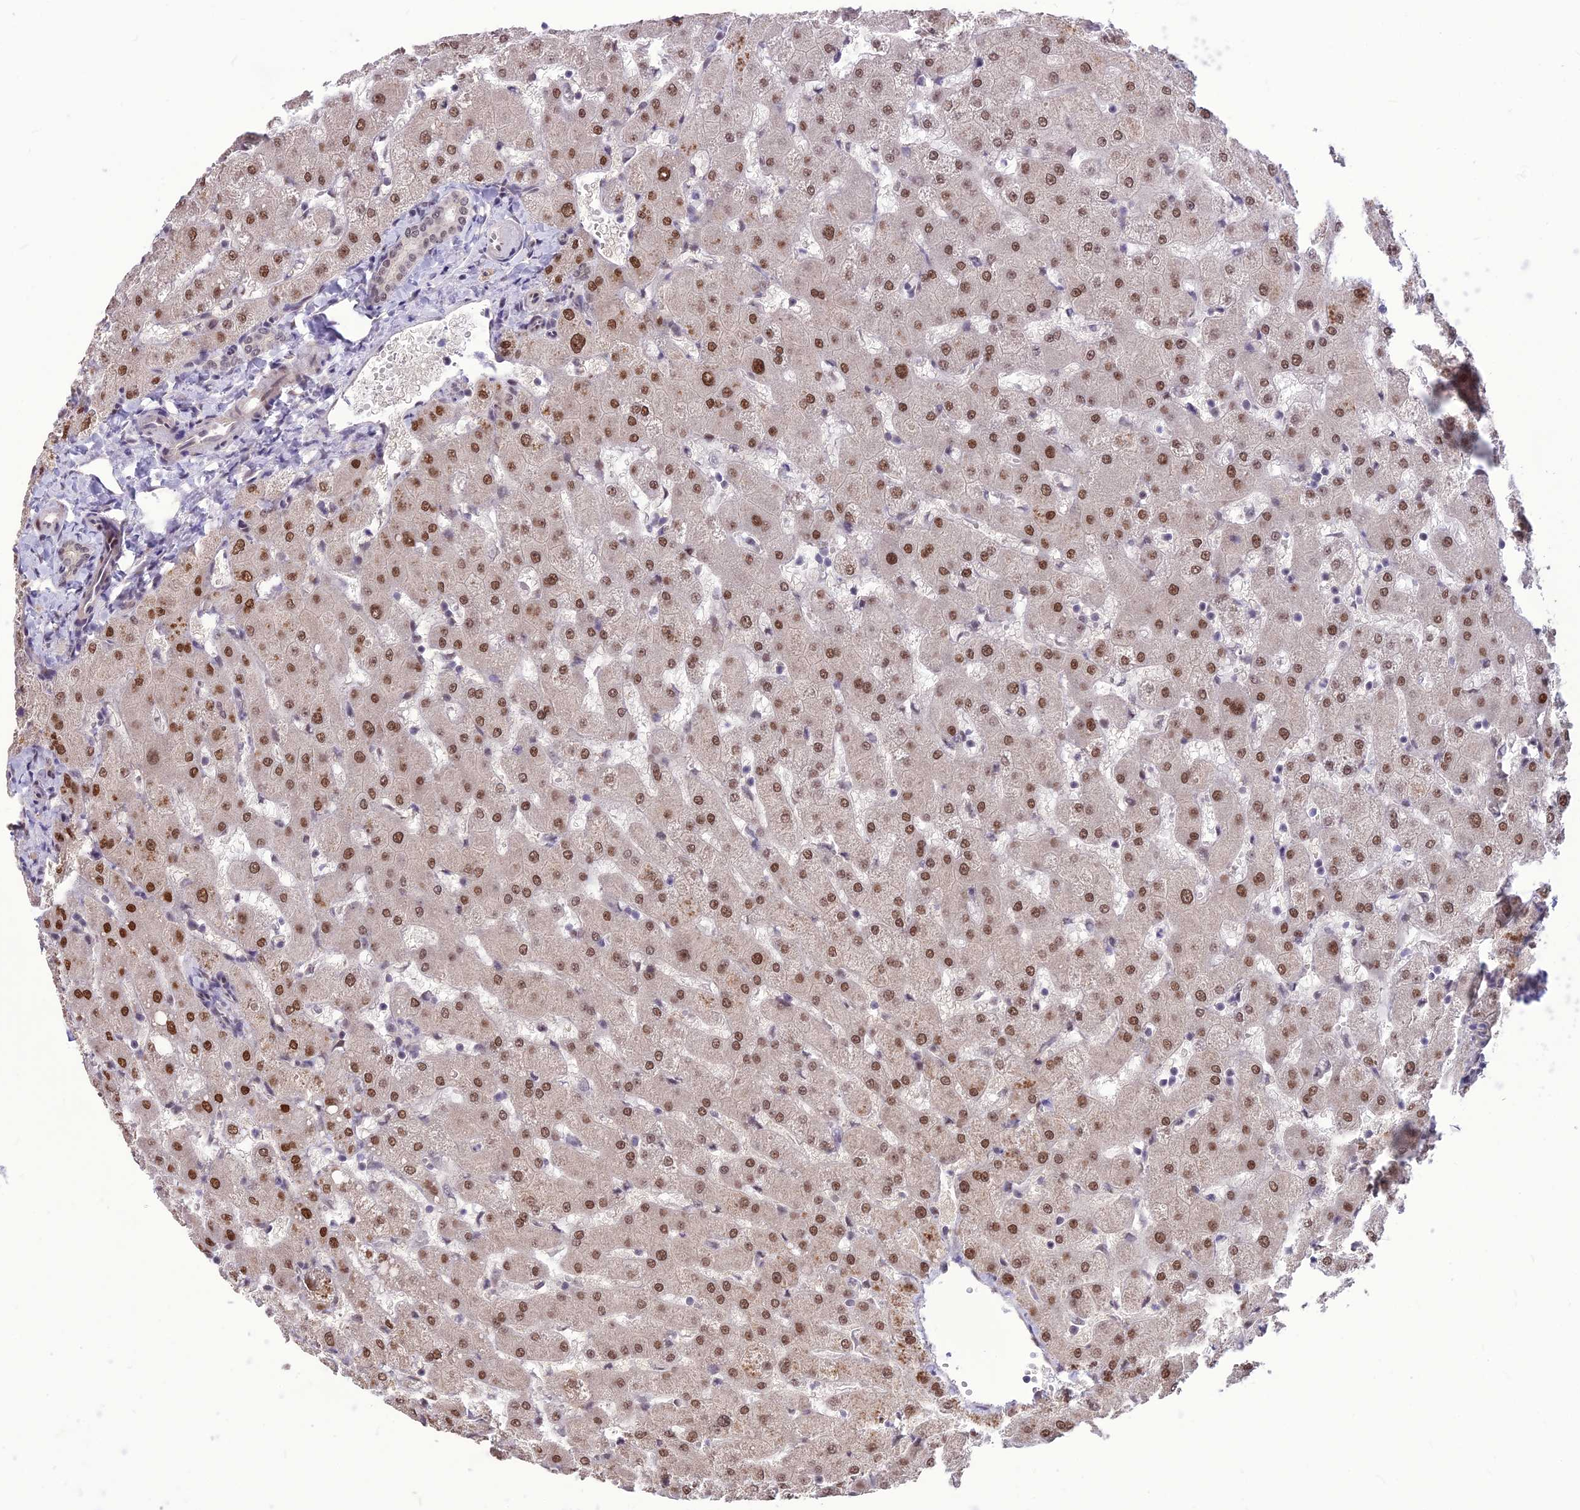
{"staining": {"intensity": "weak", "quantity": "25%-75%", "location": "nuclear"}, "tissue": "liver", "cell_type": "Cholangiocytes", "image_type": "normal", "snomed": [{"axis": "morphology", "description": "Normal tissue, NOS"}, {"axis": "topography", "description": "Liver"}], "caption": "The histopathology image reveals a brown stain indicating the presence of a protein in the nuclear of cholangiocytes in liver. Immunohistochemistry stains the protein of interest in brown and the nuclei are stained blue.", "gene": "DIS3", "patient": {"sex": "female", "age": 63}}